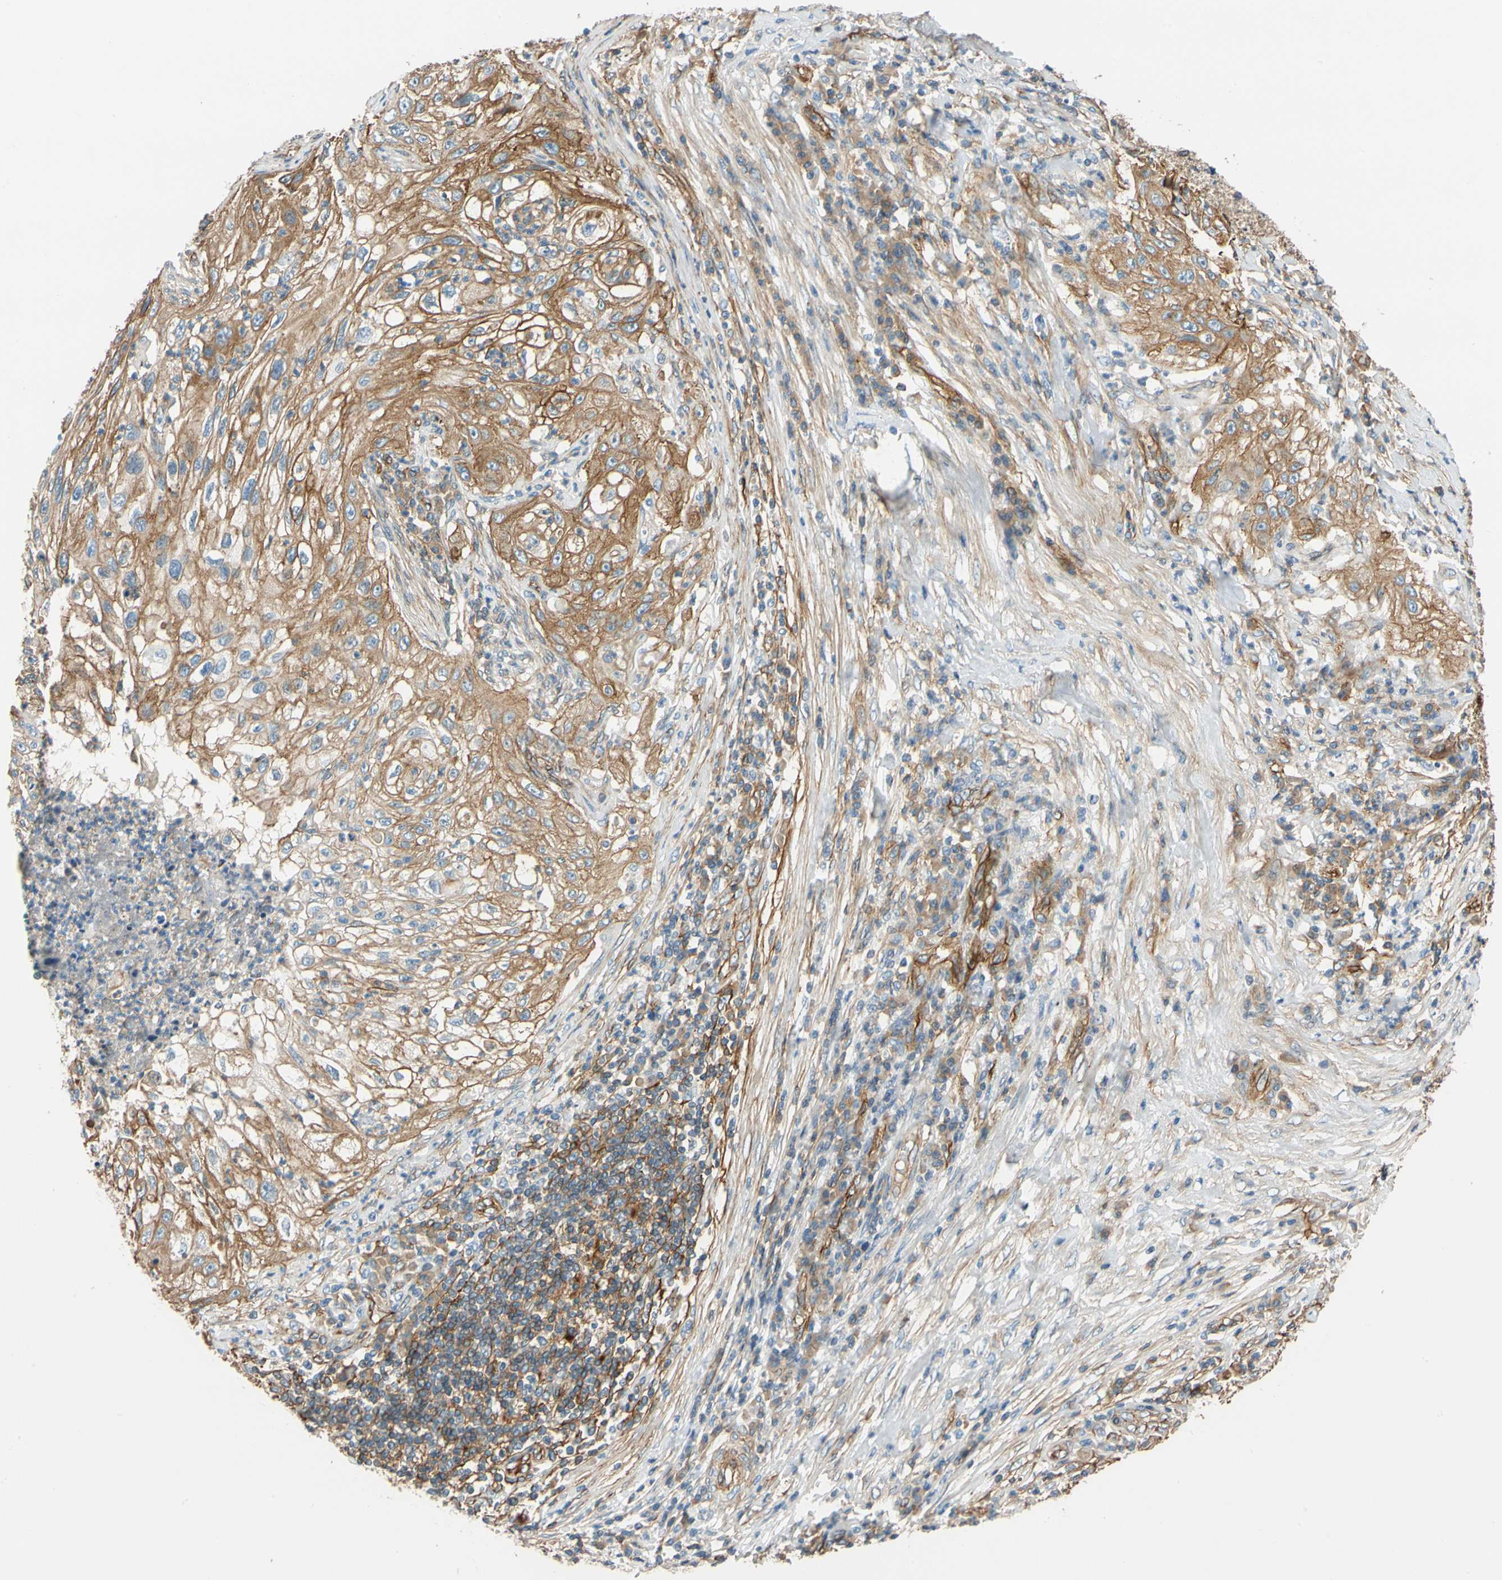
{"staining": {"intensity": "moderate", "quantity": ">75%", "location": "cytoplasmic/membranous"}, "tissue": "lung cancer", "cell_type": "Tumor cells", "image_type": "cancer", "snomed": [{"axis": "morphology", "description": "Inflammation, NOS"}, {"axis": "morphology", "description": "Squamous cell carcinoma, NOS"}, {"axis": "topography", "description": "Lymph node"}, {"axis": "topography", "description": "Soft tissue"}, {"axis": "topography", "description": "Lung"}], "caption": "IHC image of neoplastic tissue: human lung squamous cell carcinoma stained using IHC reveals medium levels of moderate protein expression localized specifically in the cytoplasmic/membranous of tumor cells, appearing as a cytoplasmic/membranous brown color.", "gene": "SPTAN1", "patient": {"sex": "male", "age": 66}}